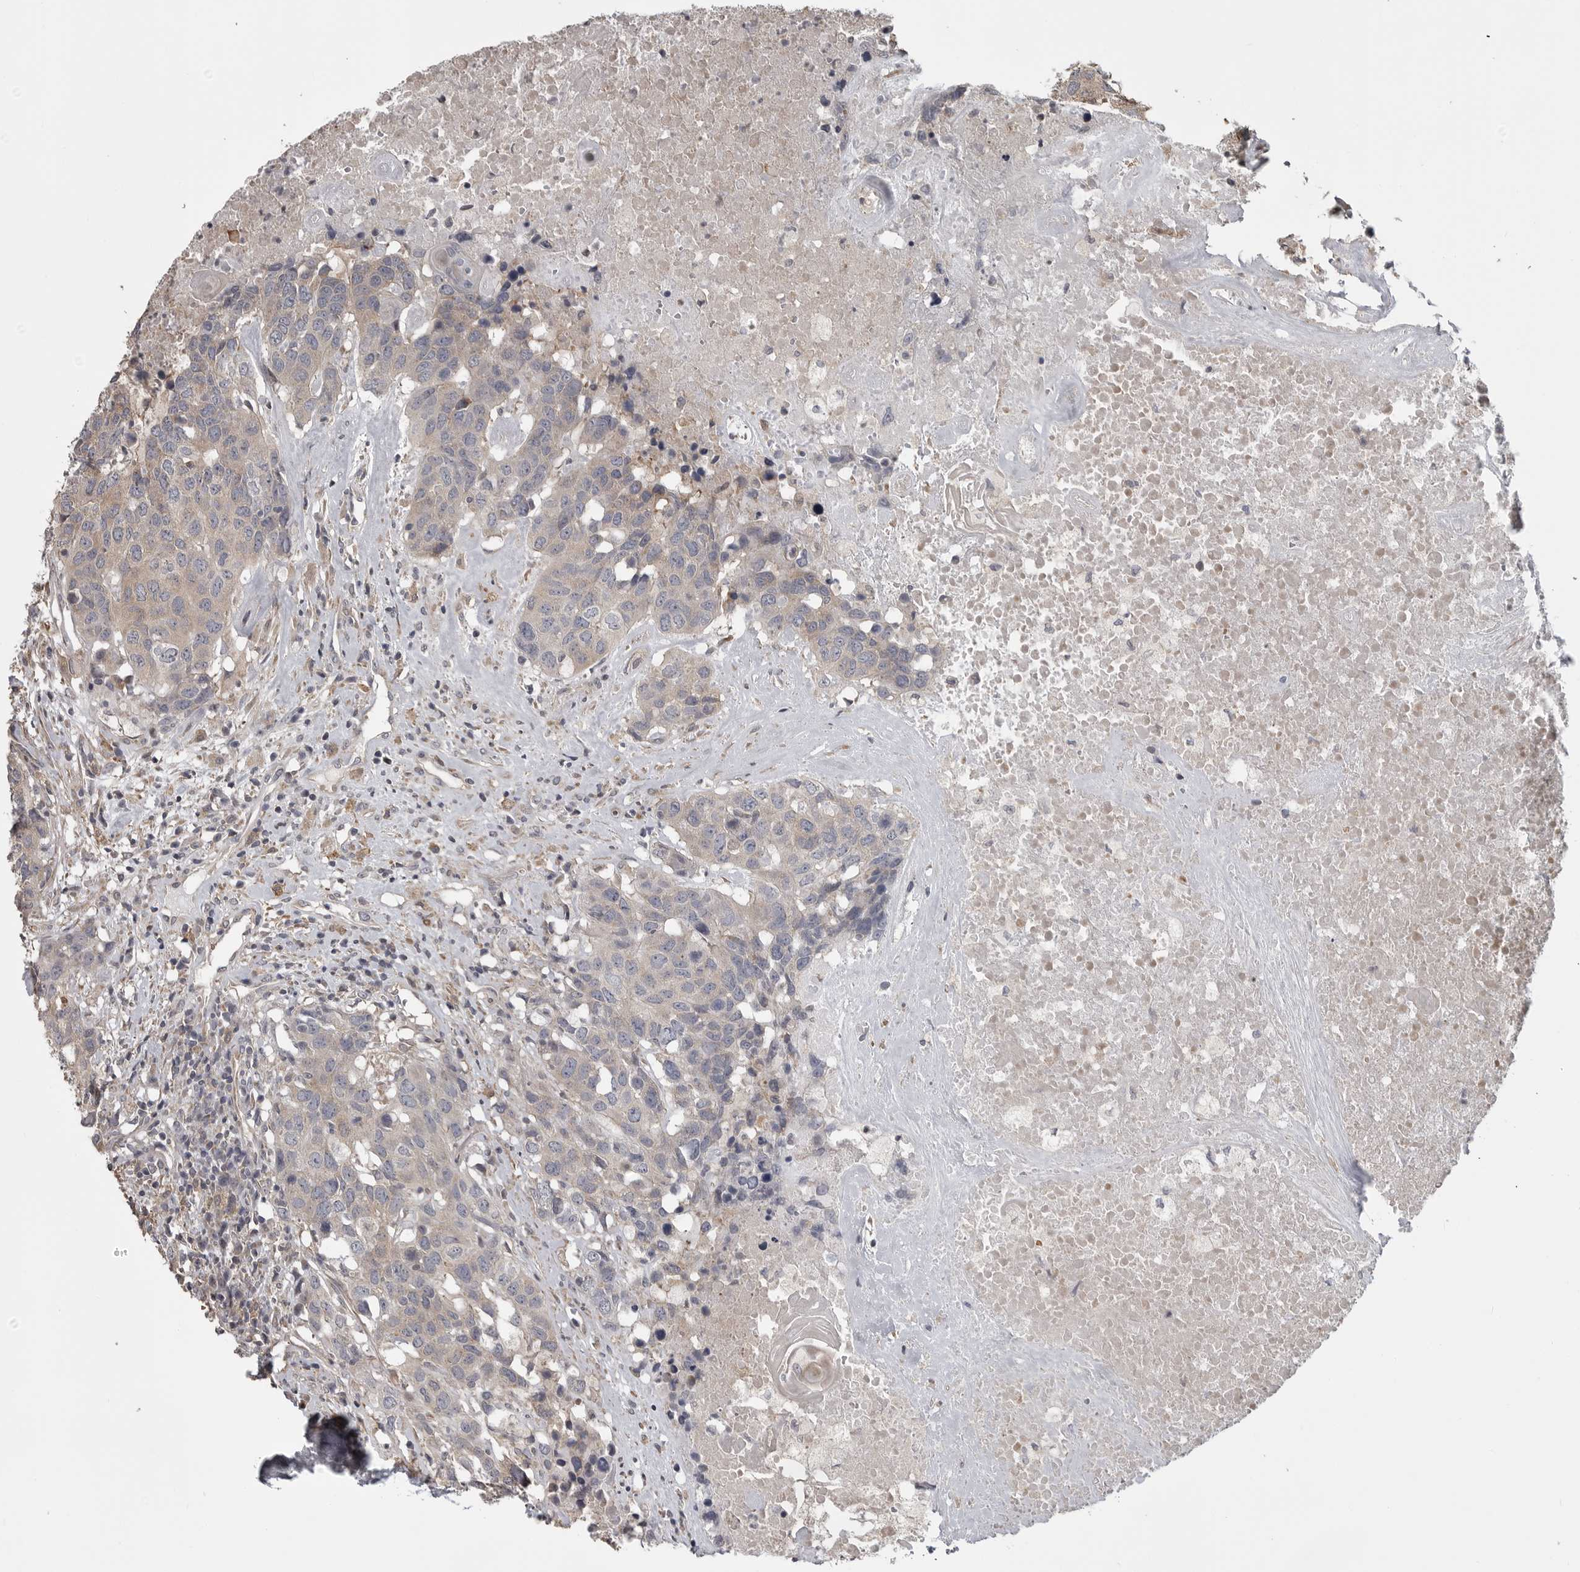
{"staining": {"intensity": "weak", "quantity": ">75%", "location": "cytoplasmic/membranous"}, "tissue": "head and neck cancer", "cell_type": "Tumor cells", "image_type": "cancer", "snomed": [{"axis": "morphology", "description": "Squamous cell carcinoma, NOS"}, {"axis": "topography", "description": "Head-Neck"}], "caption": "Immunohistochemical staining of head and neck cancer shows low levels of weak cytoplasmic/membranous positivity in about >75% of tumor cells. Using DAB (3,3'-diaminobenzidine) (brown) and hematoxylin (blue) stains, captured at high magnification using brightfield microscopy.", "gene": "ZNRF1", "patient": {"sex": "male", "age": 66}}